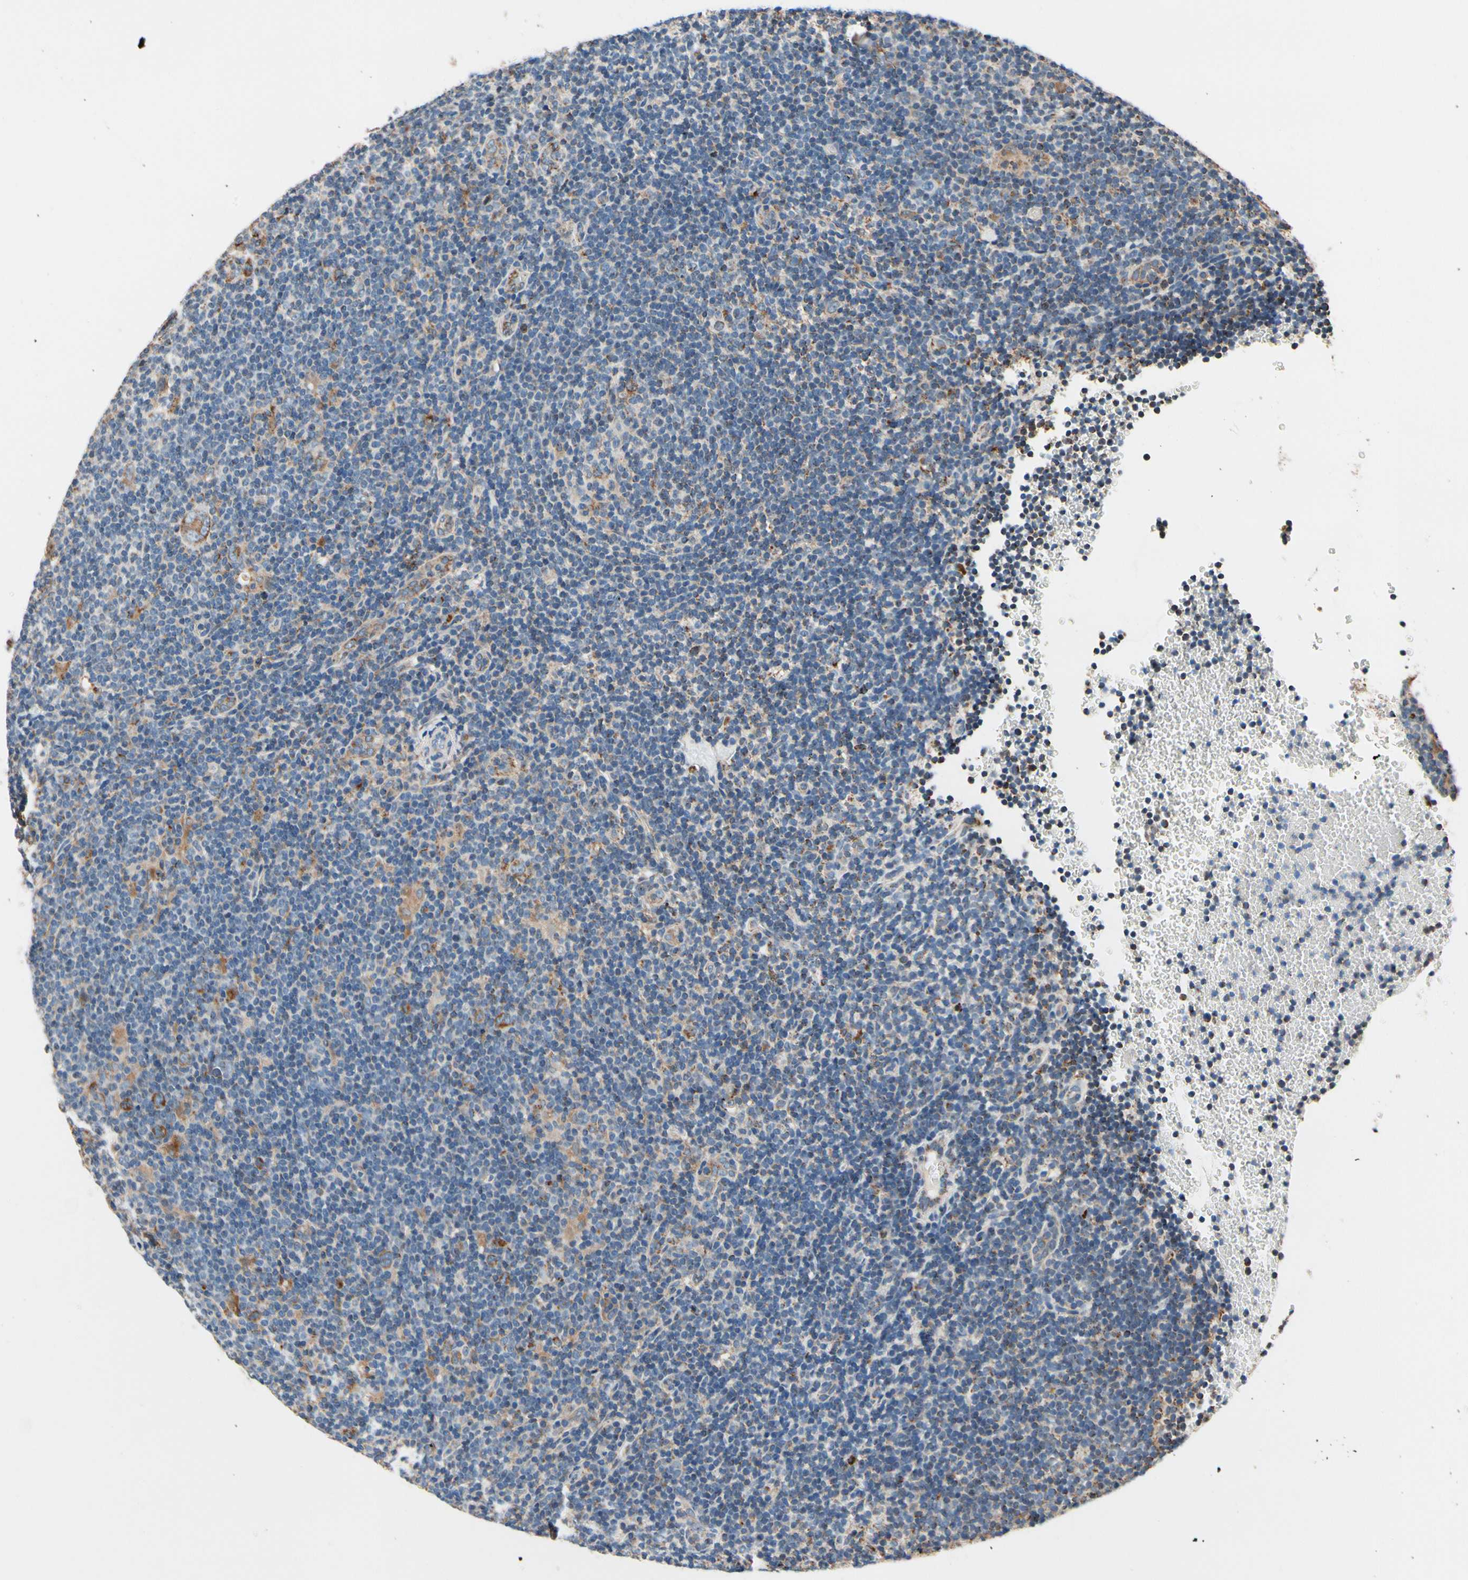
{"staining": {"intensity": "moderate", "quantity": ">75%", "location": "cytoplasmic/membranous"}, "tissue": "lymphoma", "cell_type": "Tumor cells", "image_type": "cancer", "snomed": [{"axis": "morphology", "description": "Hodgkin's disease, NOS"}, {"axis": "topography", "description": "Lymph node"}], "caption": "Brown immunohistochemical staining in lymphoma exhibits moderate cytoplasmic/membranous positivity in approximately >75% of tumor cells.", "gene": "TMEM176A", "patient": {"sex": "female", "age": 57}}